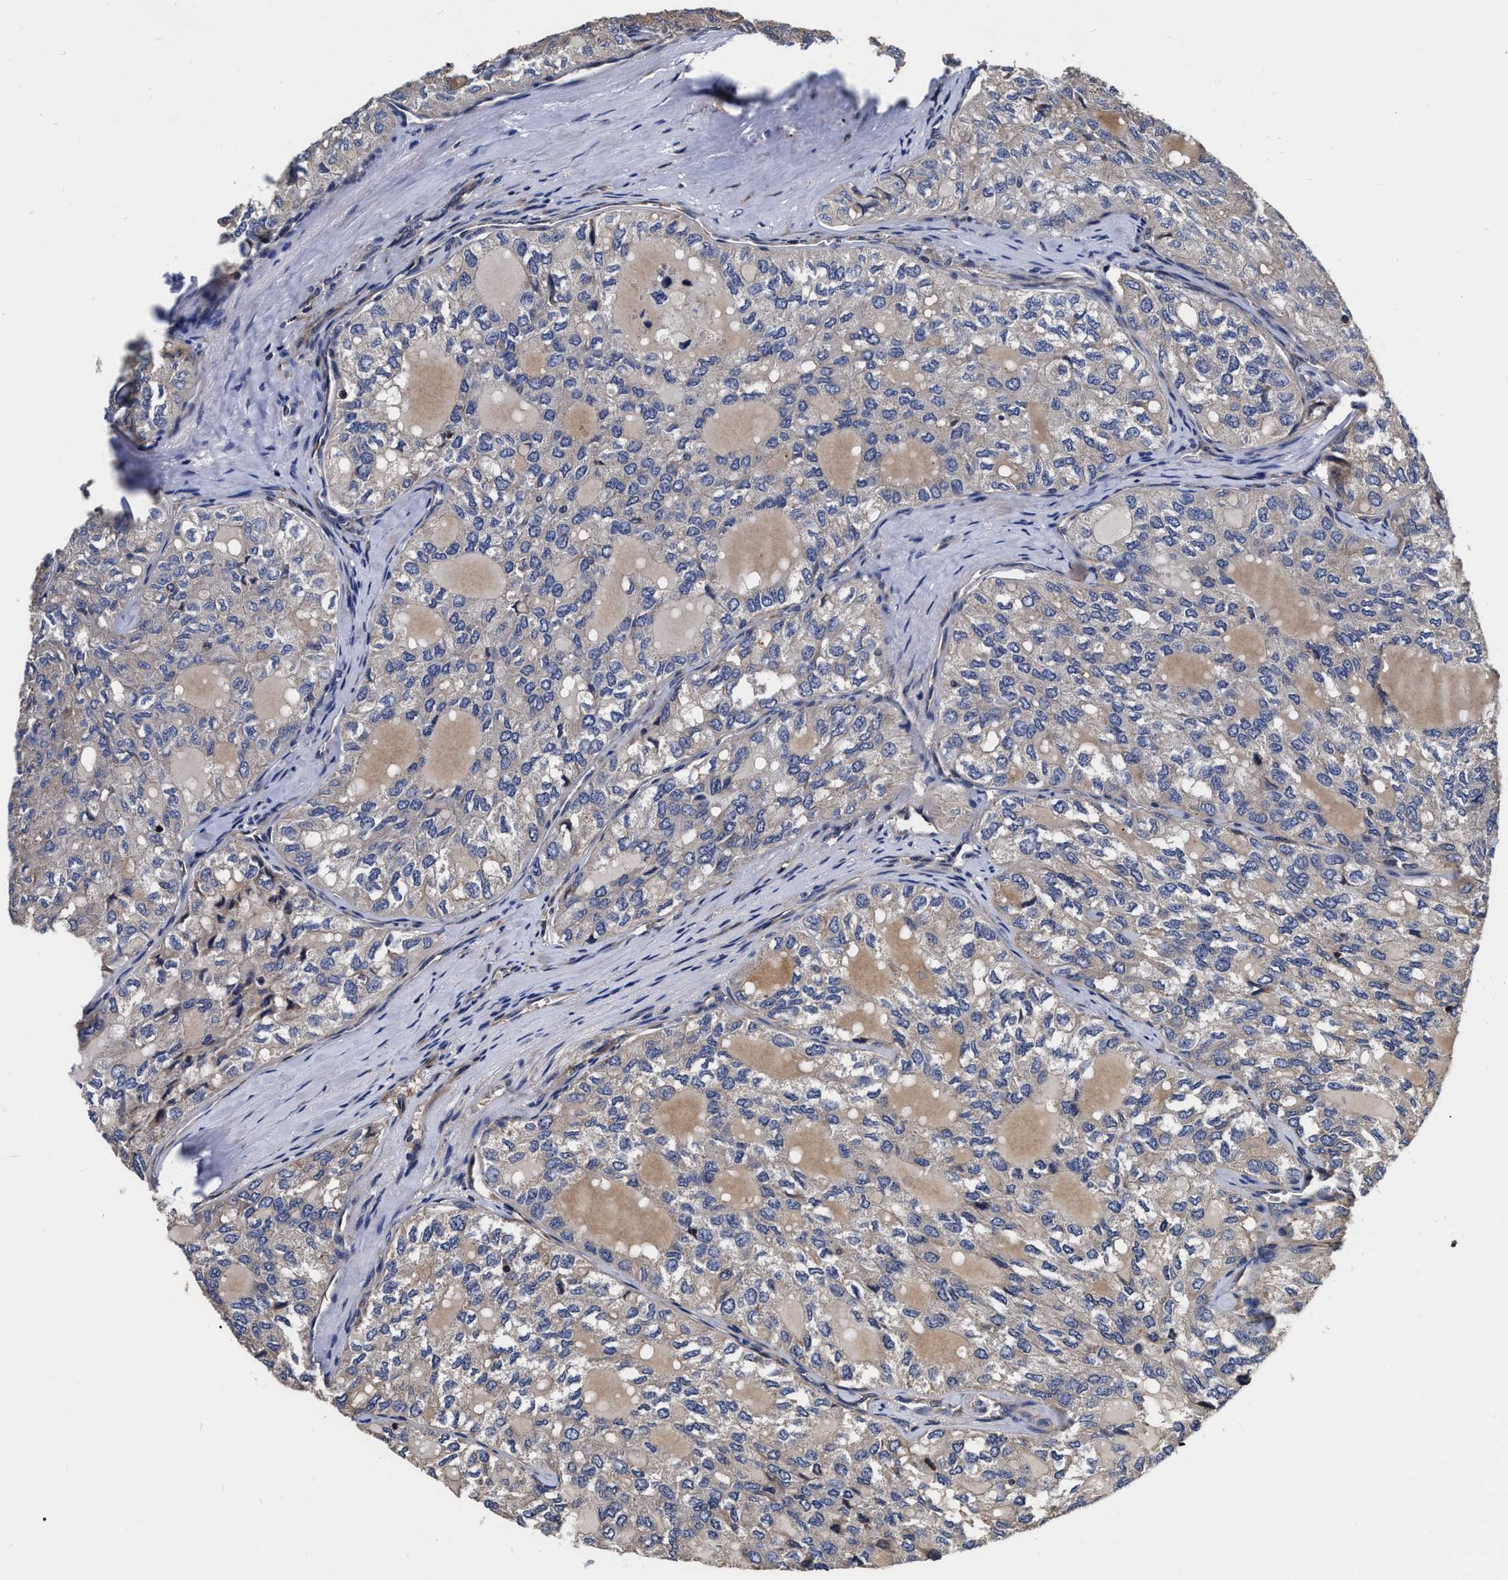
{"staining": {"intensity": "negative", "quantity": "none", "location": "none"}, "tissue": "thyroid cancer", "cell_type": "Tumor cells", "image_type": "cancer", "snomed": [{"axis": "morphology", "description": "Follicular adenoma carcinoma, NOS"}, {"axis": "topography", "description": "Thyroid gland"}], "caption": "Thyroid cancer (follicular adenoma carcinoma) was stained to show a protein in brown. There is no significant expression in tumor cells.", "gene": "ABCG8", "patient": {"sex": "male", "age": 75}}